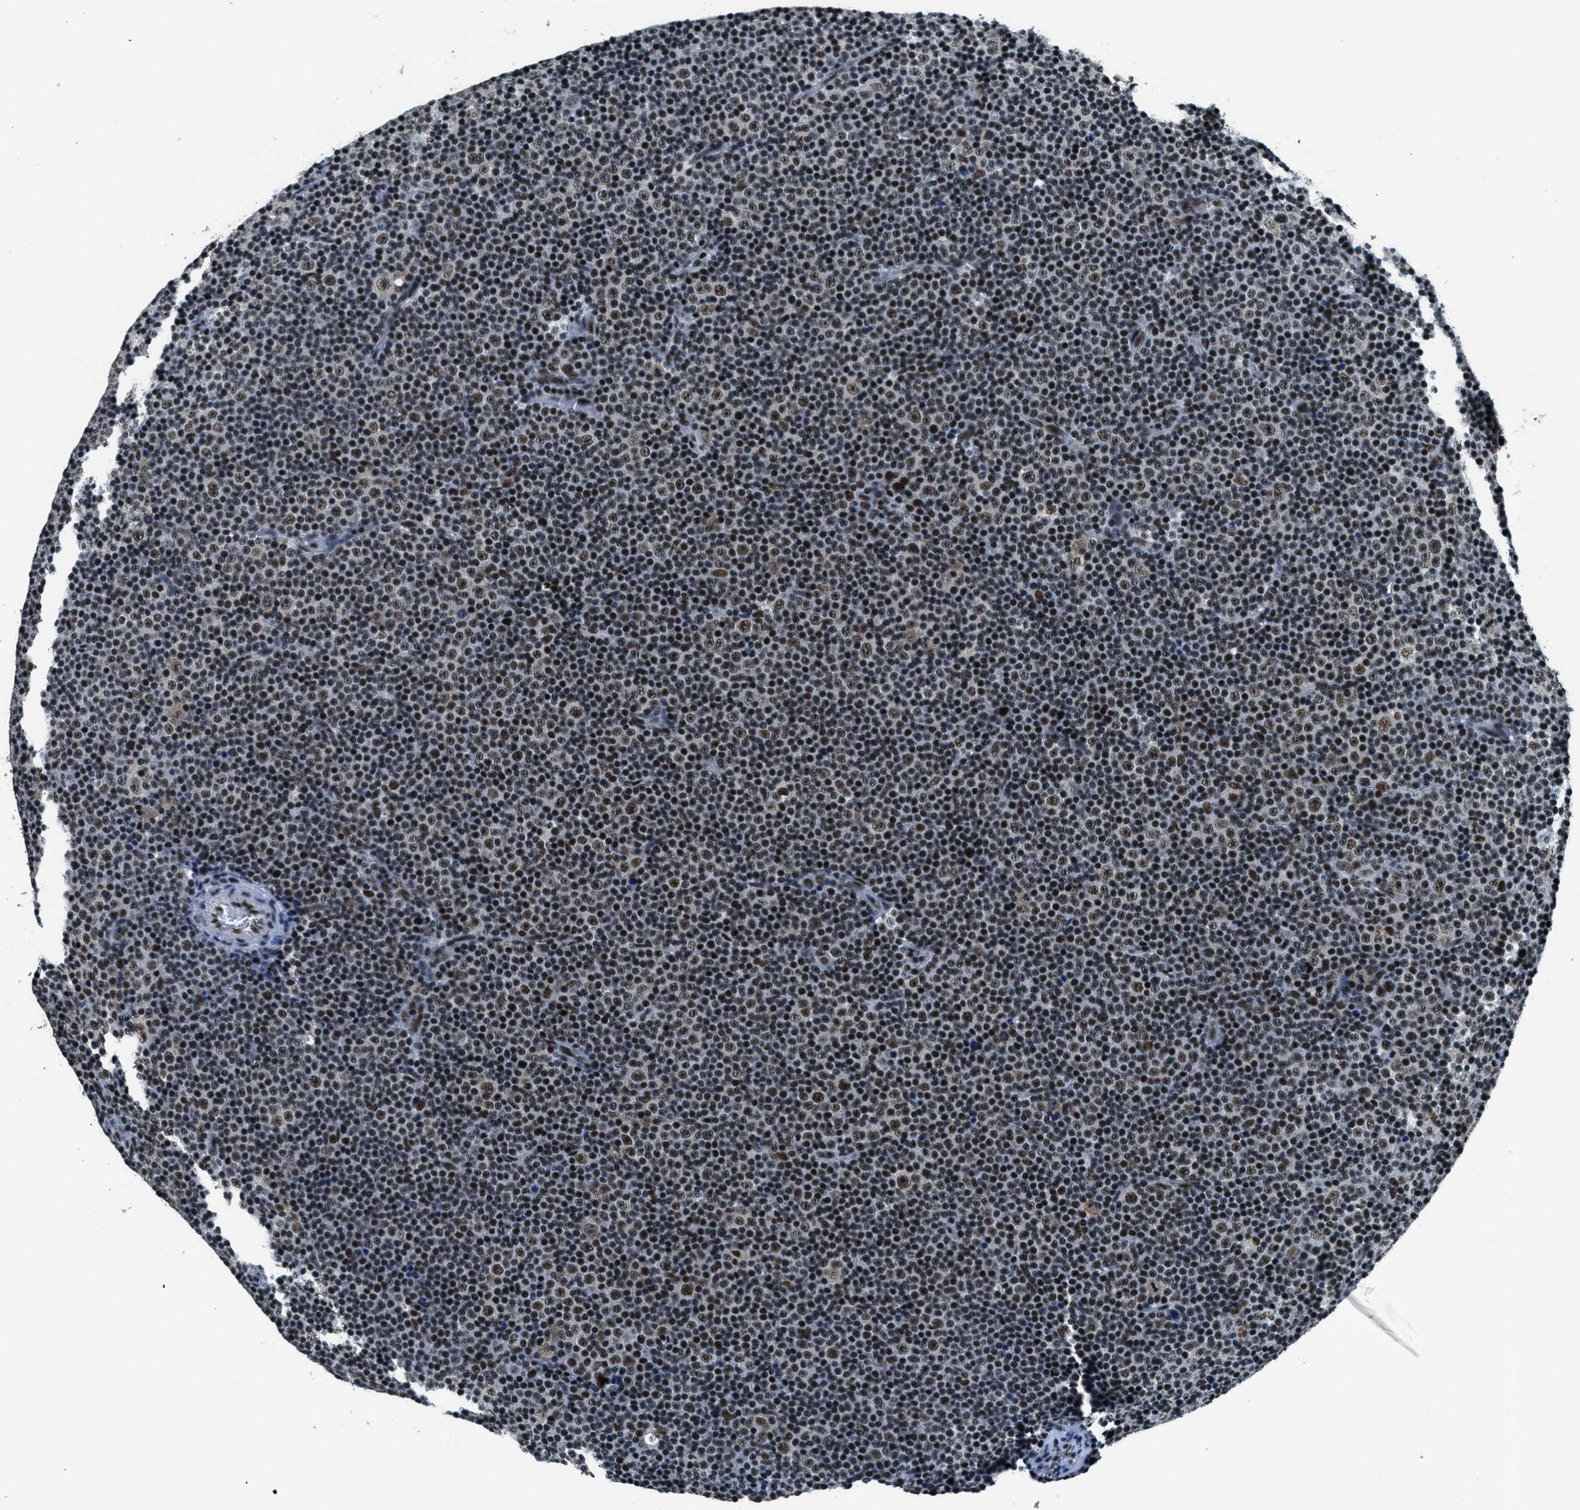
{"staining": {"intensity": "moderate", "quantity": ">75%", "location": "nuclear"}, "tissue": "lymphoma", "cell_type": "Tumor cells", "image_type": "cancer", "snomed": [{"axis": "morphology", "description": "Malignant lymphoma, non-Hodgkin's type, Low grade"}, {"axis": "topography", "description": "Lymph node"}], "caption": "Lymphoma stained with a brown dye shows moderate nuclear positive positivity in about >75% of tumor cells.", "gene": "SSB", "patient": {"sex": "female", "age": 67}}